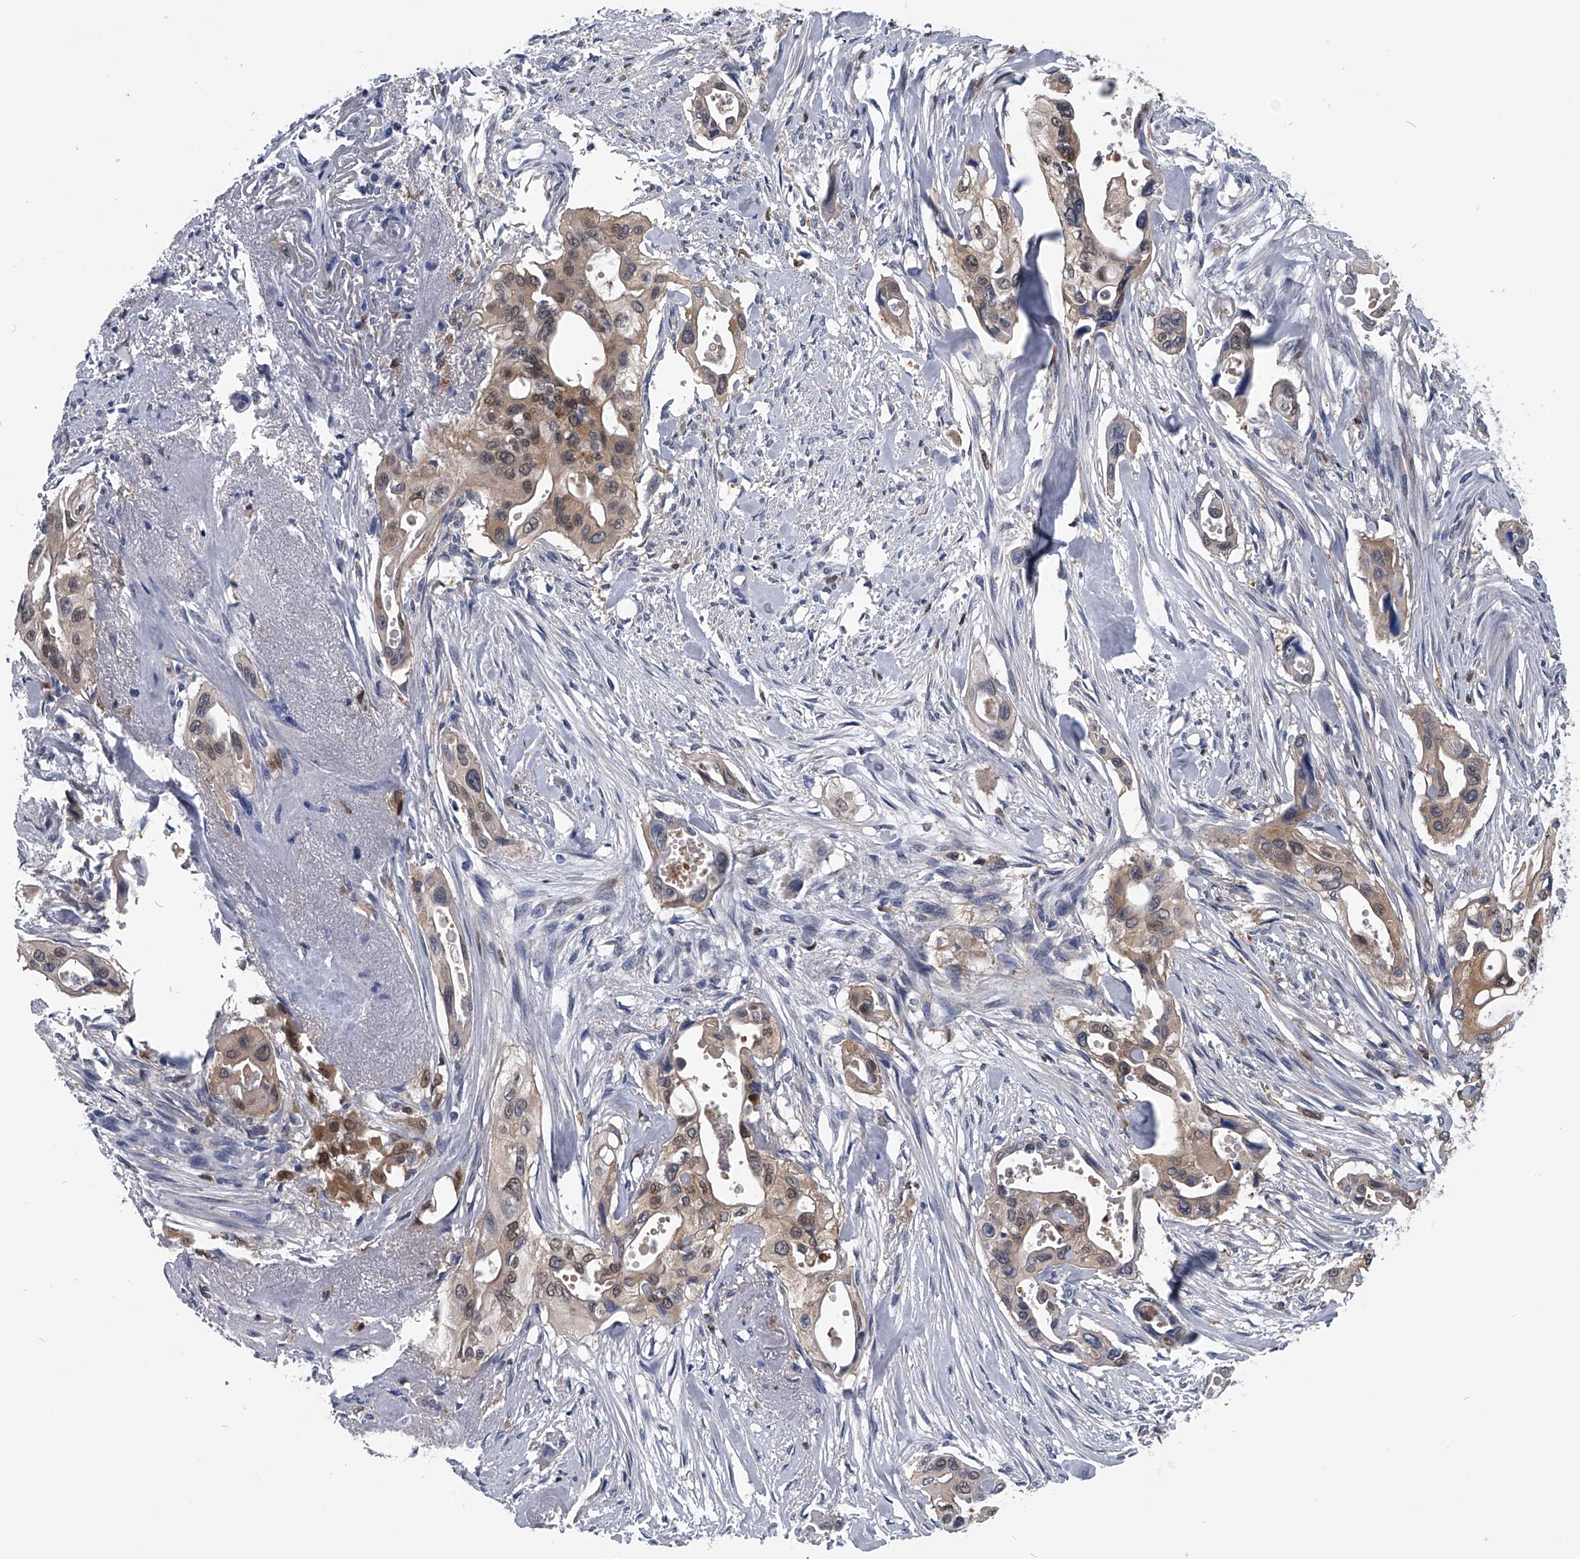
{"staining": {"intensity": "weak", "quantity": ">75%", "location": "cytoplasmic/membranous,nuclear"}, "tissue": "pancreatic cancer", "cell_type": "Tumor cells", "image_type": "cancer", "snomed": [{"axis": "morphology", "description": "Adenocarcinoma, NOS"}, {"axis": "topography", "description": "Pancreas"}], "caption": "Human pancreatic cancer (adenocarcinoma) stained for a protein (brown) reveals weak cytoplasmic/membranous and nuclear positive staining in about >75% of tumor cells.", "gene": "PDXK", "patient": {"sex": "male", "age": 77}}